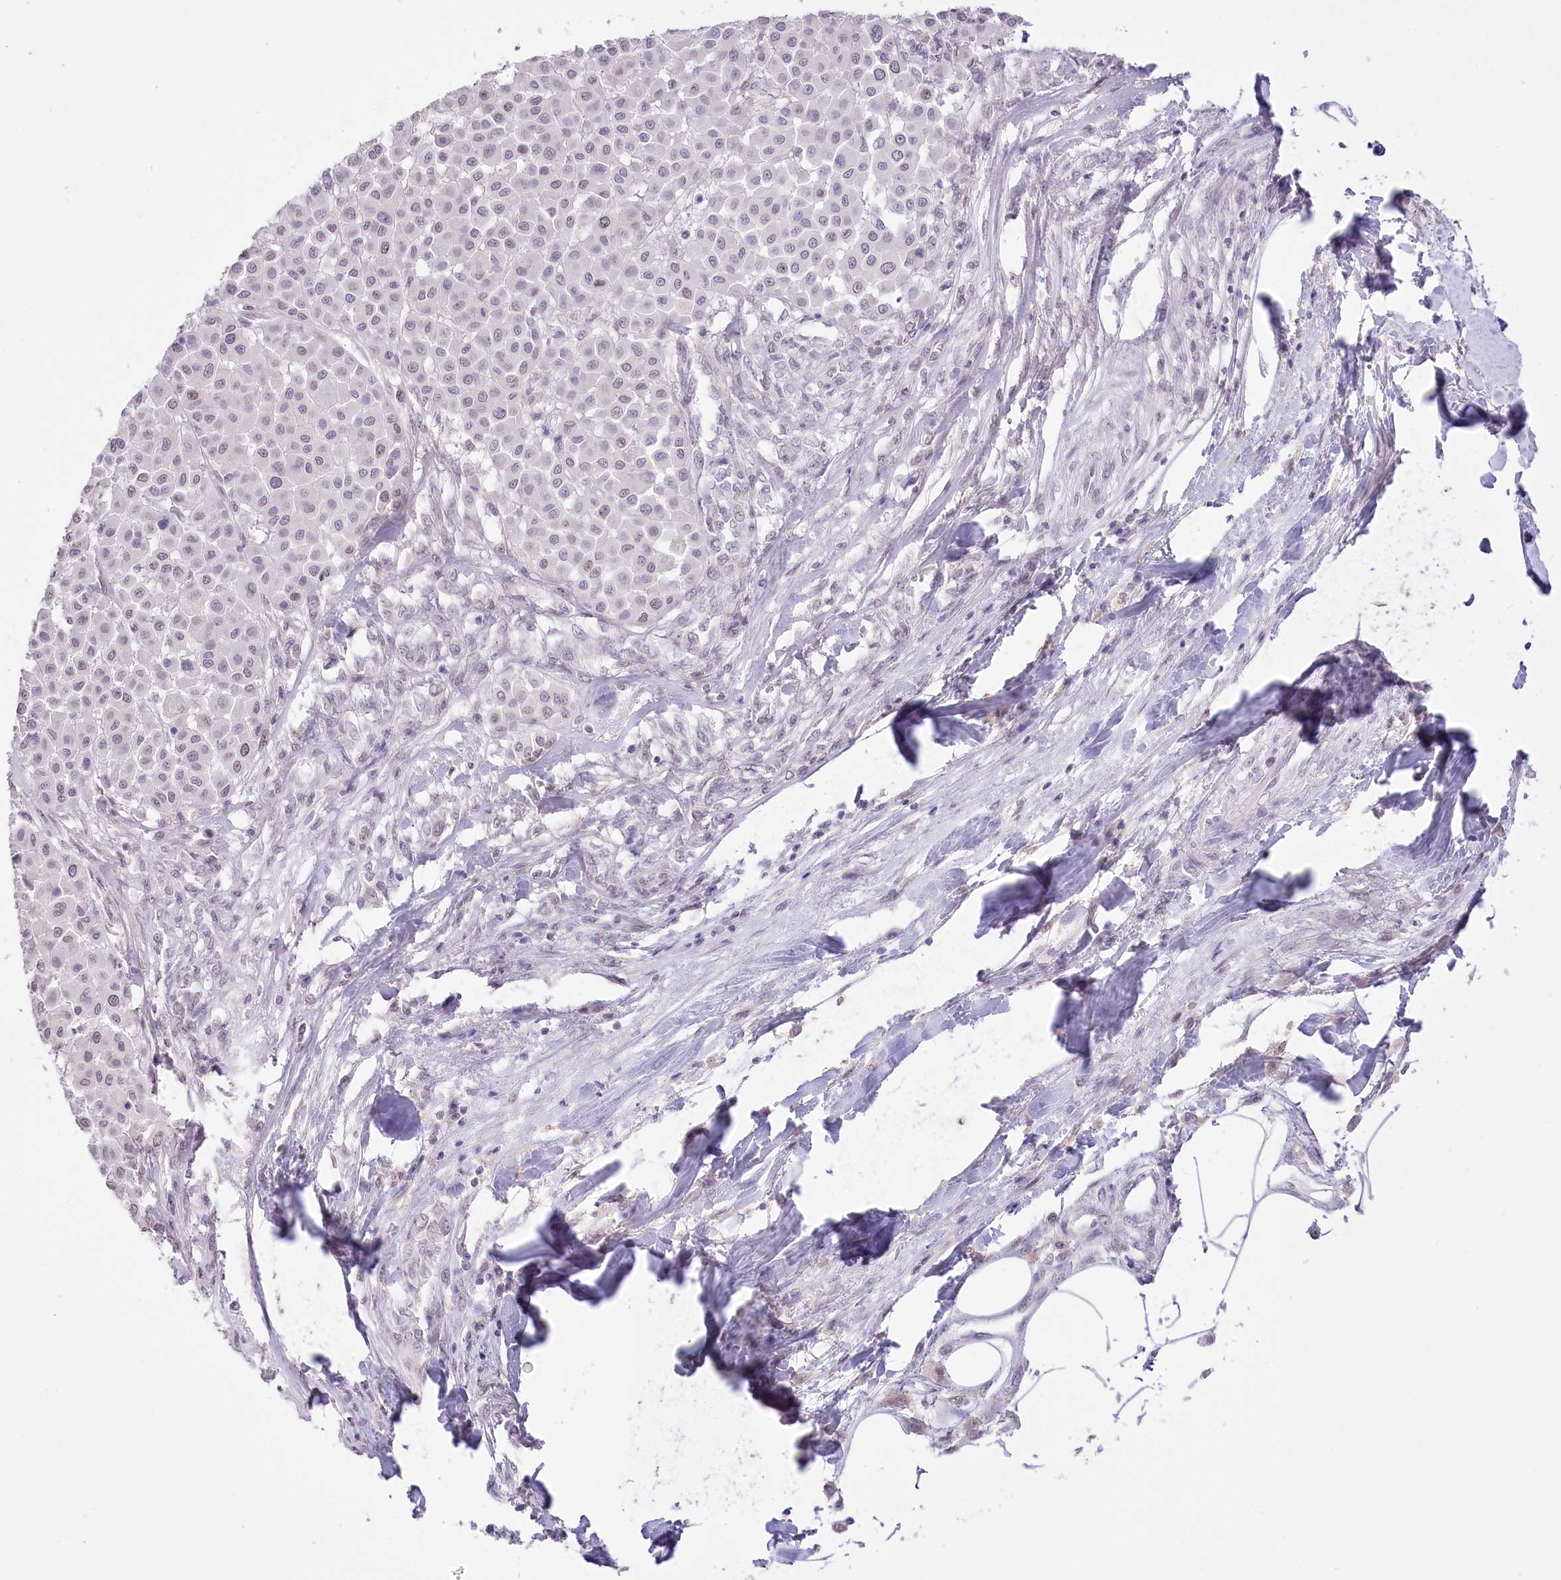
{"staining": {"intensity": "negative", "quantity": "none", "location": "none"}, "tissue": "melanoma", "cell_type": "Tumor cells", "image_type": "cancer", "snomed": [{"axis": "morphology", "description": "Malignant melanoma, Metastatic site"}, {"axis": "topography", "description": "Soft tissue"}], "caption": "Melanoma was stained to show a protein in brown. There is no significant positivity in tumor cells.", "gene": "SLC39A10", "patient": {"sex": "male", "age": 41}}